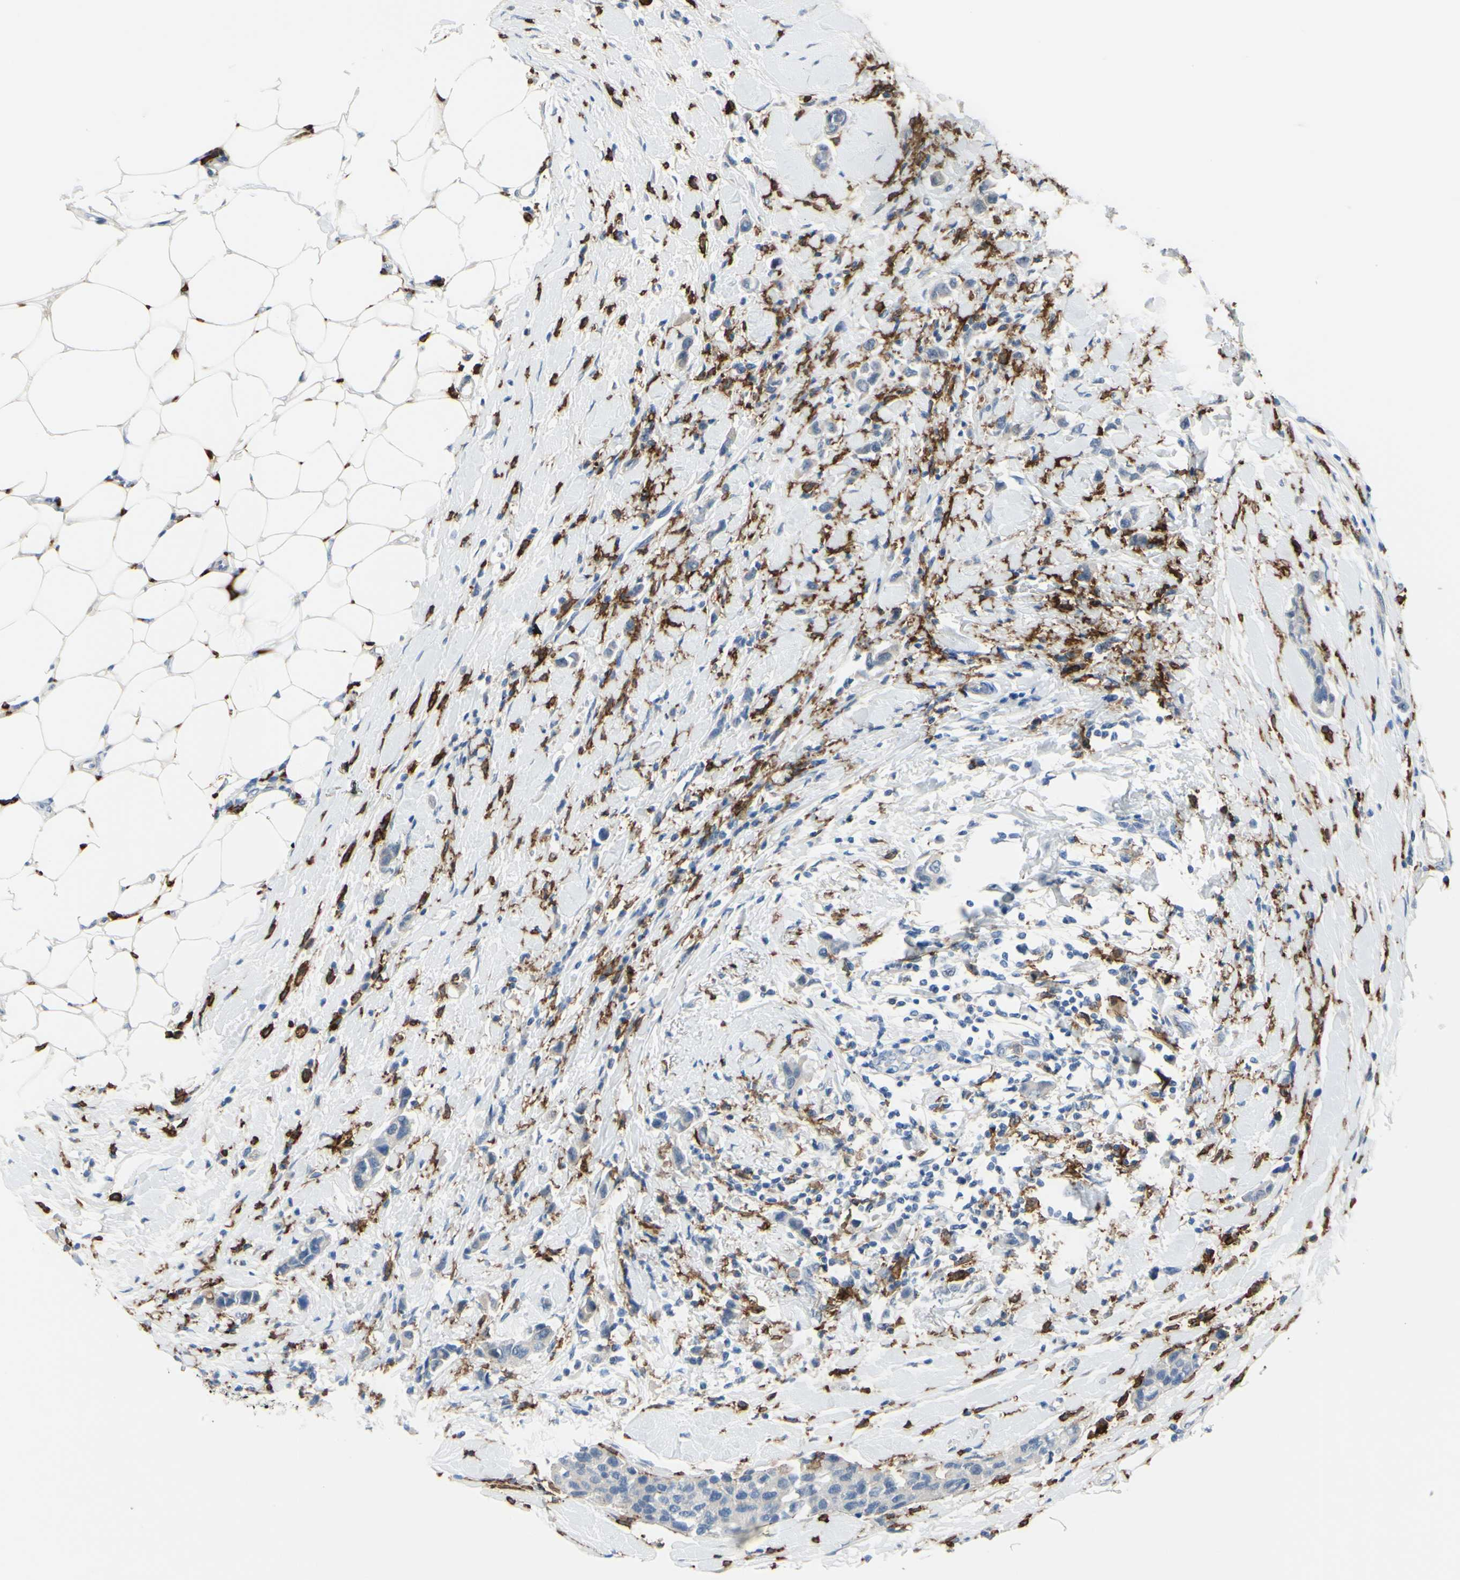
{"staining": {"intensity": "negative", "quantity": "none", "location": "none"}, "tissue": "breast cancer", "cell_type": "Tumor cells", "image_type": "cancer", "snomed": [{"axis": "morphology", "description": "Normal tissue, NOS"}, {"axis": "morphology", "description": "Duct carcinoma"}, {"axis": "topography", "description": "Breast"}], "caption": "High magnification brightfield microscopy of intraductal carcinoma (breast) stained with DAB (3,3'-diaminobenzidine) (brown) and counterstained with hematoxylin (blue): tumor cells show no significant staining.", "gene": "FCGR2A", "patient": {"sex": "female", "age": 50}}